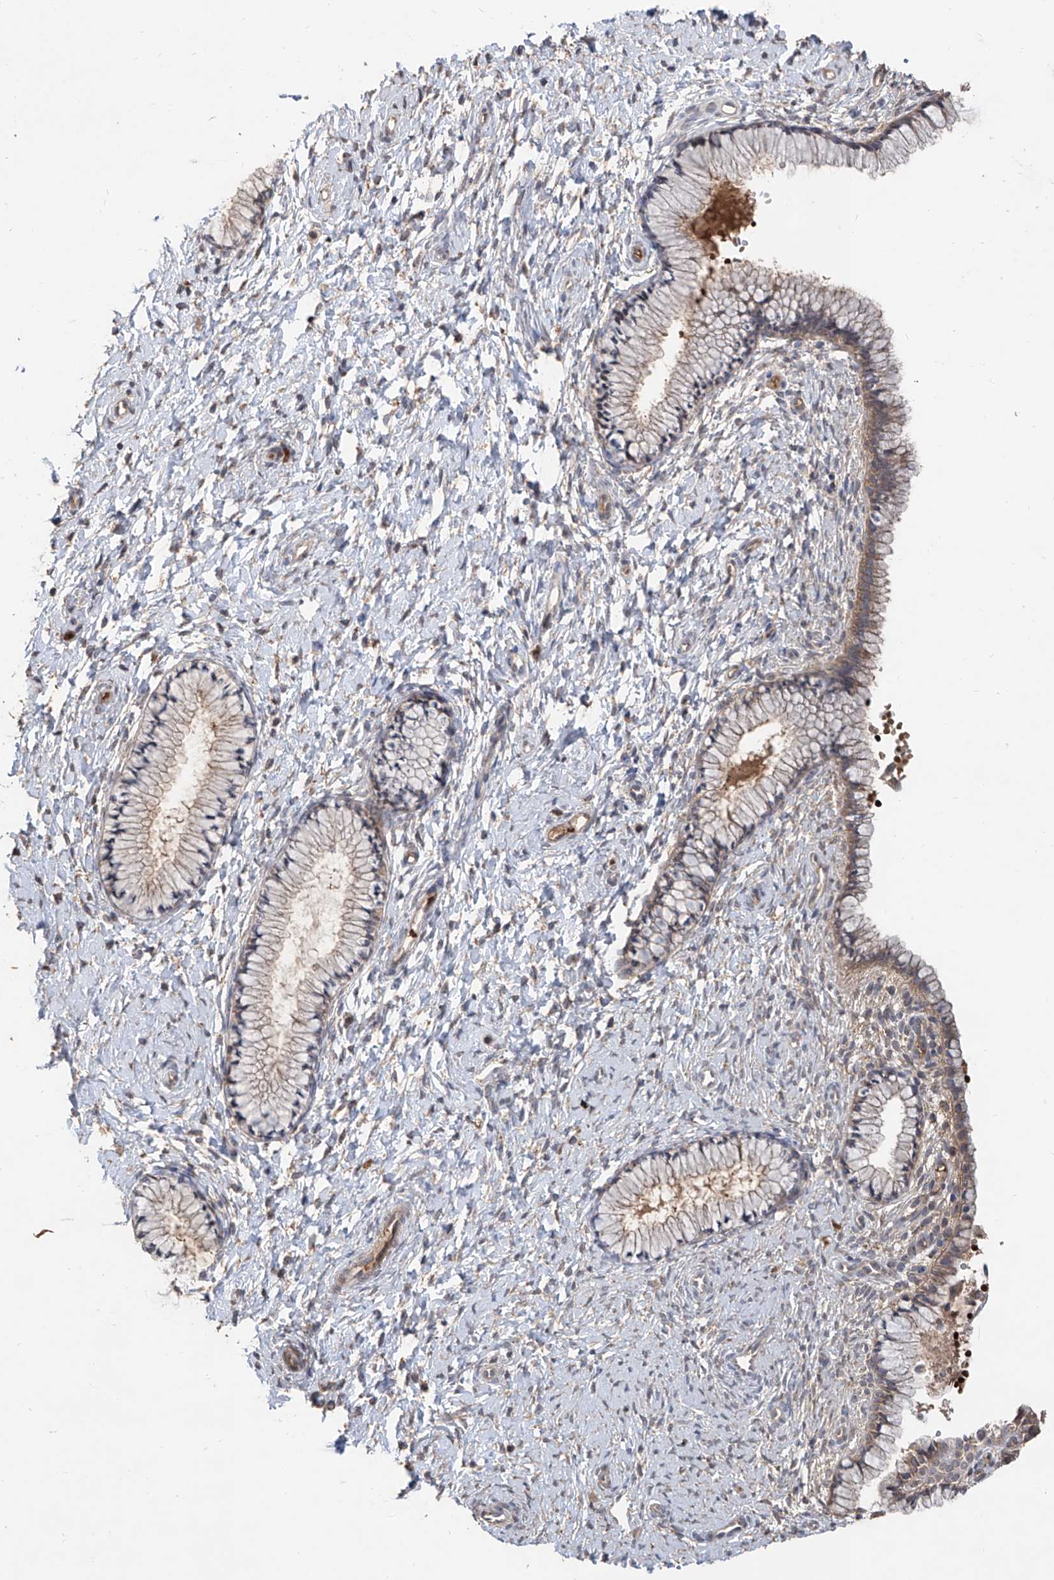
{"staining": {"intensity": "weak", "quantity": "25%-75%", "location": "cytoplasmic/membranous"}, "tissue": "cervix", "cell_type": "Glandular cells", "image_type": "normal", "snomed": [{"axis": "morphology", "description": "Normal tissue, NOS"}, {"axis": "topography", "description": "Cervix"}], "caption": "Immunohistochemical staining of unremarkable cervix reveals 25%-75% levels of weak cytoplasmic/membranous protein expression in about 25%-75% of glandular cells. The staining was performed using DAB, with brown indicating positive protein expression. Nuclei are stained blue with hematoxylin.", "gene": "EDN1", "patient": {"sex": "female", "age": 33}}